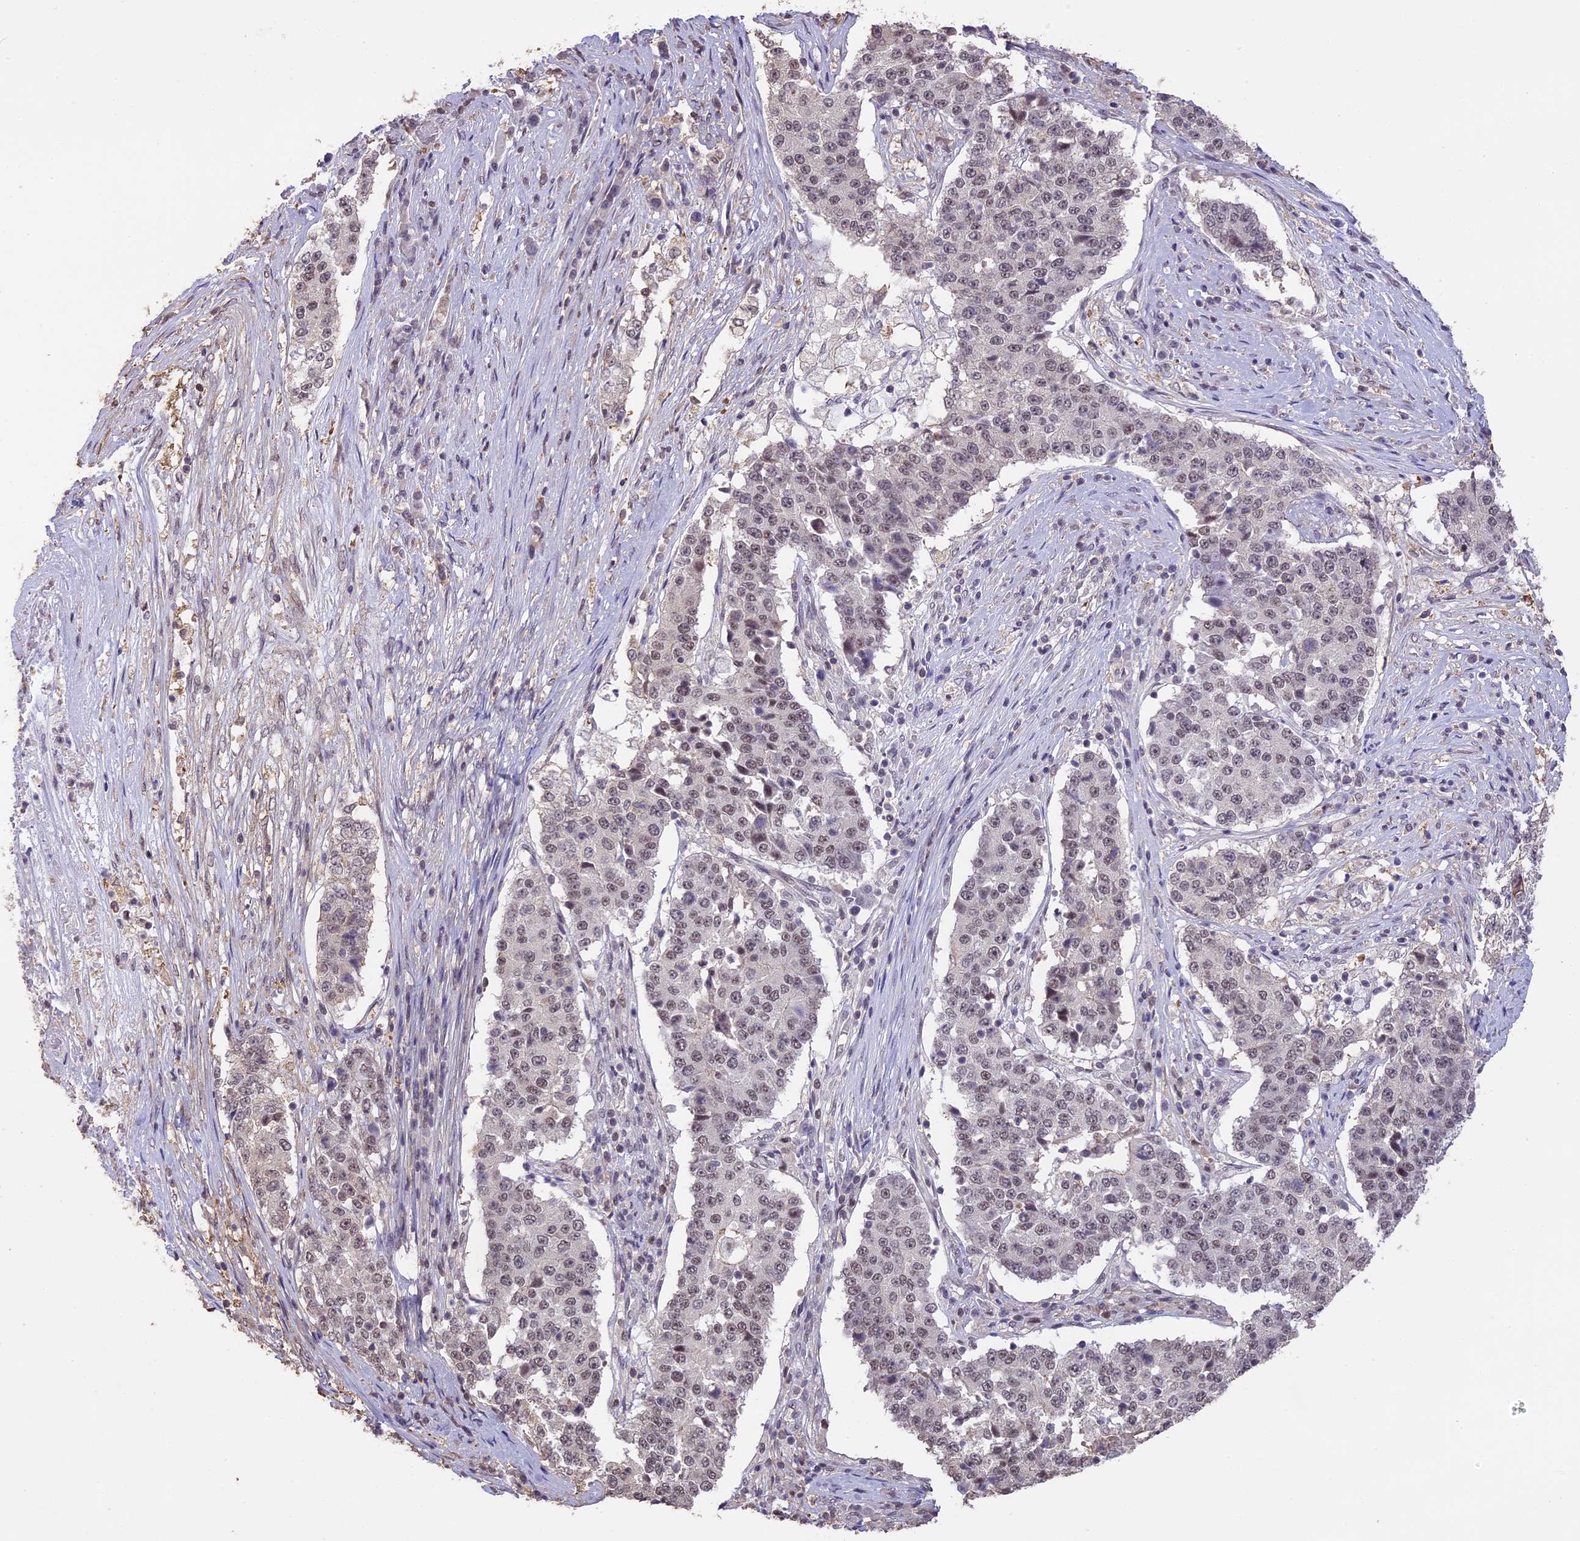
{"staining": {"intensity": "weak", "quantity": ">75%", "location": "nuclear"}, "tissue": "stomach cancer", "cell_type": "Tumor cells", "image_type": "cancer", "snomed": [{"axis": "morphology", "description": "Adenocarcinoma, NOS"}, {"axis": "topography", "description": "Stomach"}], "caption": "Human adenocarcinoma (stomach) stained with a brown dye demonstrates weak nuclear positive positivity in approximately >75% of tumor cells.", "gene": "TIGD7", "patient": {"sex": "male", "age": 59}}